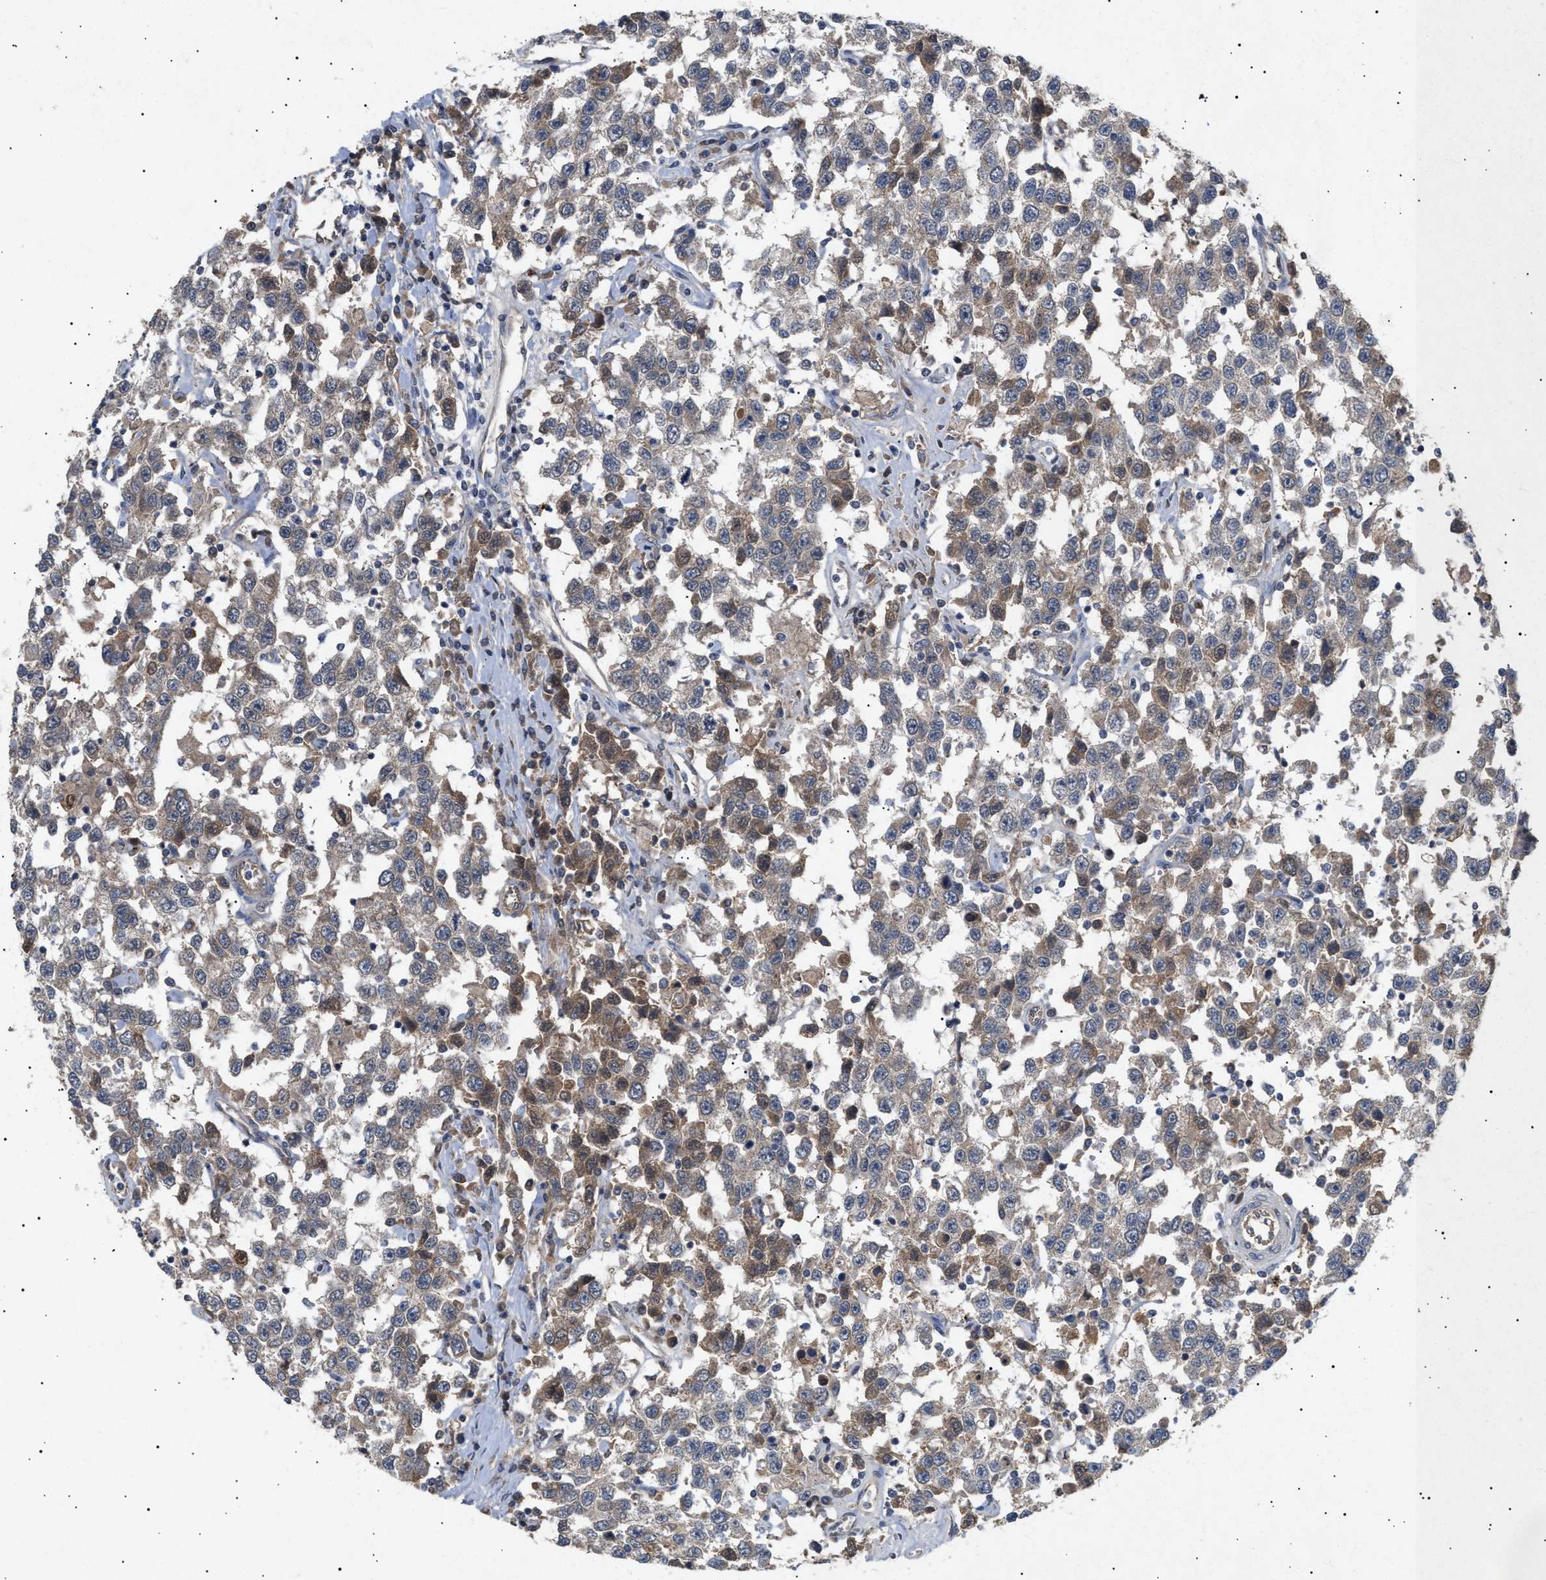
{"staining": {"intensity": "weak", "quantity": "25%-75%", "location": "cytoplasmic/membranous"}, "tissue": "testis cancer", "cell_type": "Tumor cells", "image_type": "cancer", "snomed": [{"axis": "morphology", "description": "Seminoma, NOS"}, {"axis": "topography", "description": "Testis"}], "caption": "High-magnification brightfield microscopy of testis cancer (seminoma) stained with DAB (brown) and counterstained with hematoxylin (blue). tumor cells exhibit weak cytoplasmic/membranous staining is seen in about25%-75% of cells.", "gene": "SIRT5", "patient": {"sex": "male", "age": 41}}